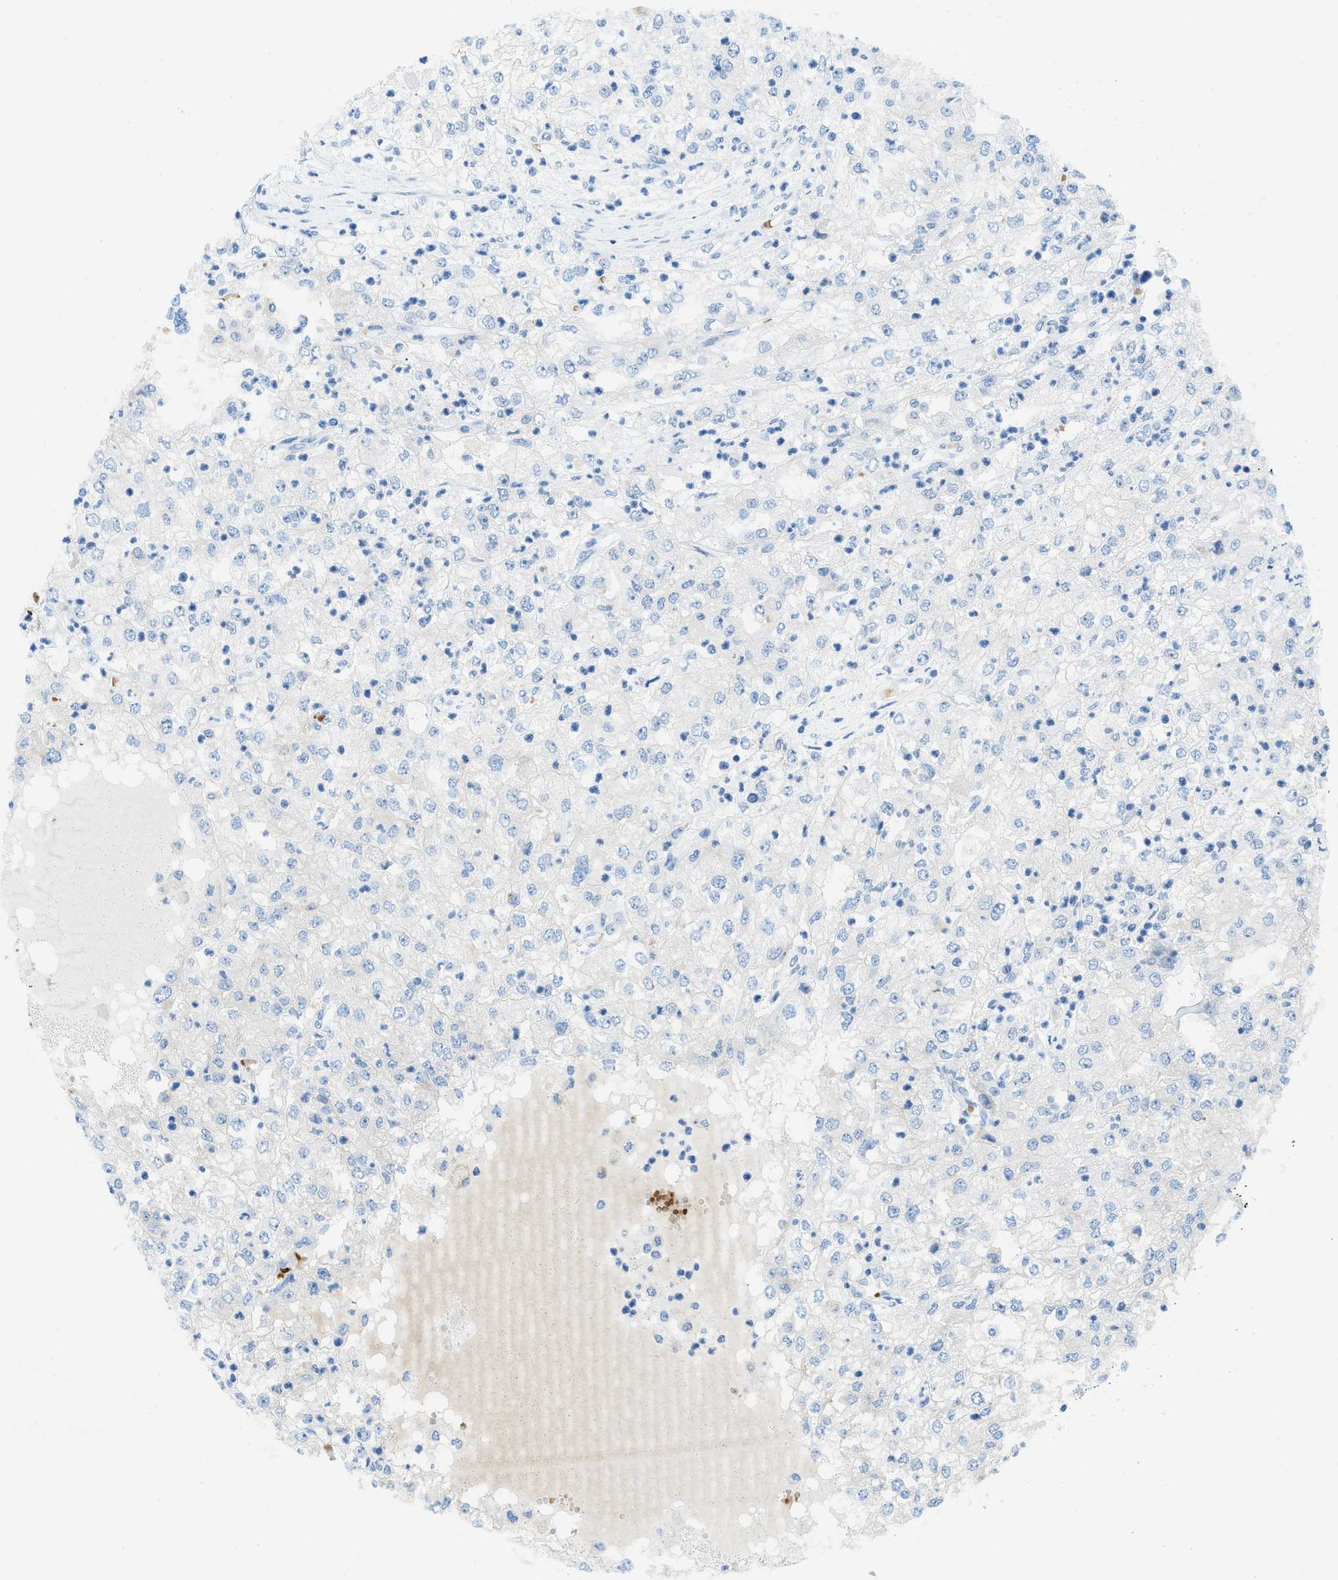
{"staining": {"intensity": "negative", "quantity": "none", "location": "none"}, "tissue": "renal cancer", "cell_type": "Tumor cells", "image_type": "cancer", "snomed": [{"axis": "morphology", "description": "Adenocarcinoma, NOS"}, {"axis": "topography", "description": "Kidney"}], "caption": "IHC image of human renal cancer (adenocarcinoma) stained for a protein (brown), which shows no staining in tumor cells.", "gene": "ZNF831", "patient": {"sex": "female", "age": 54}}